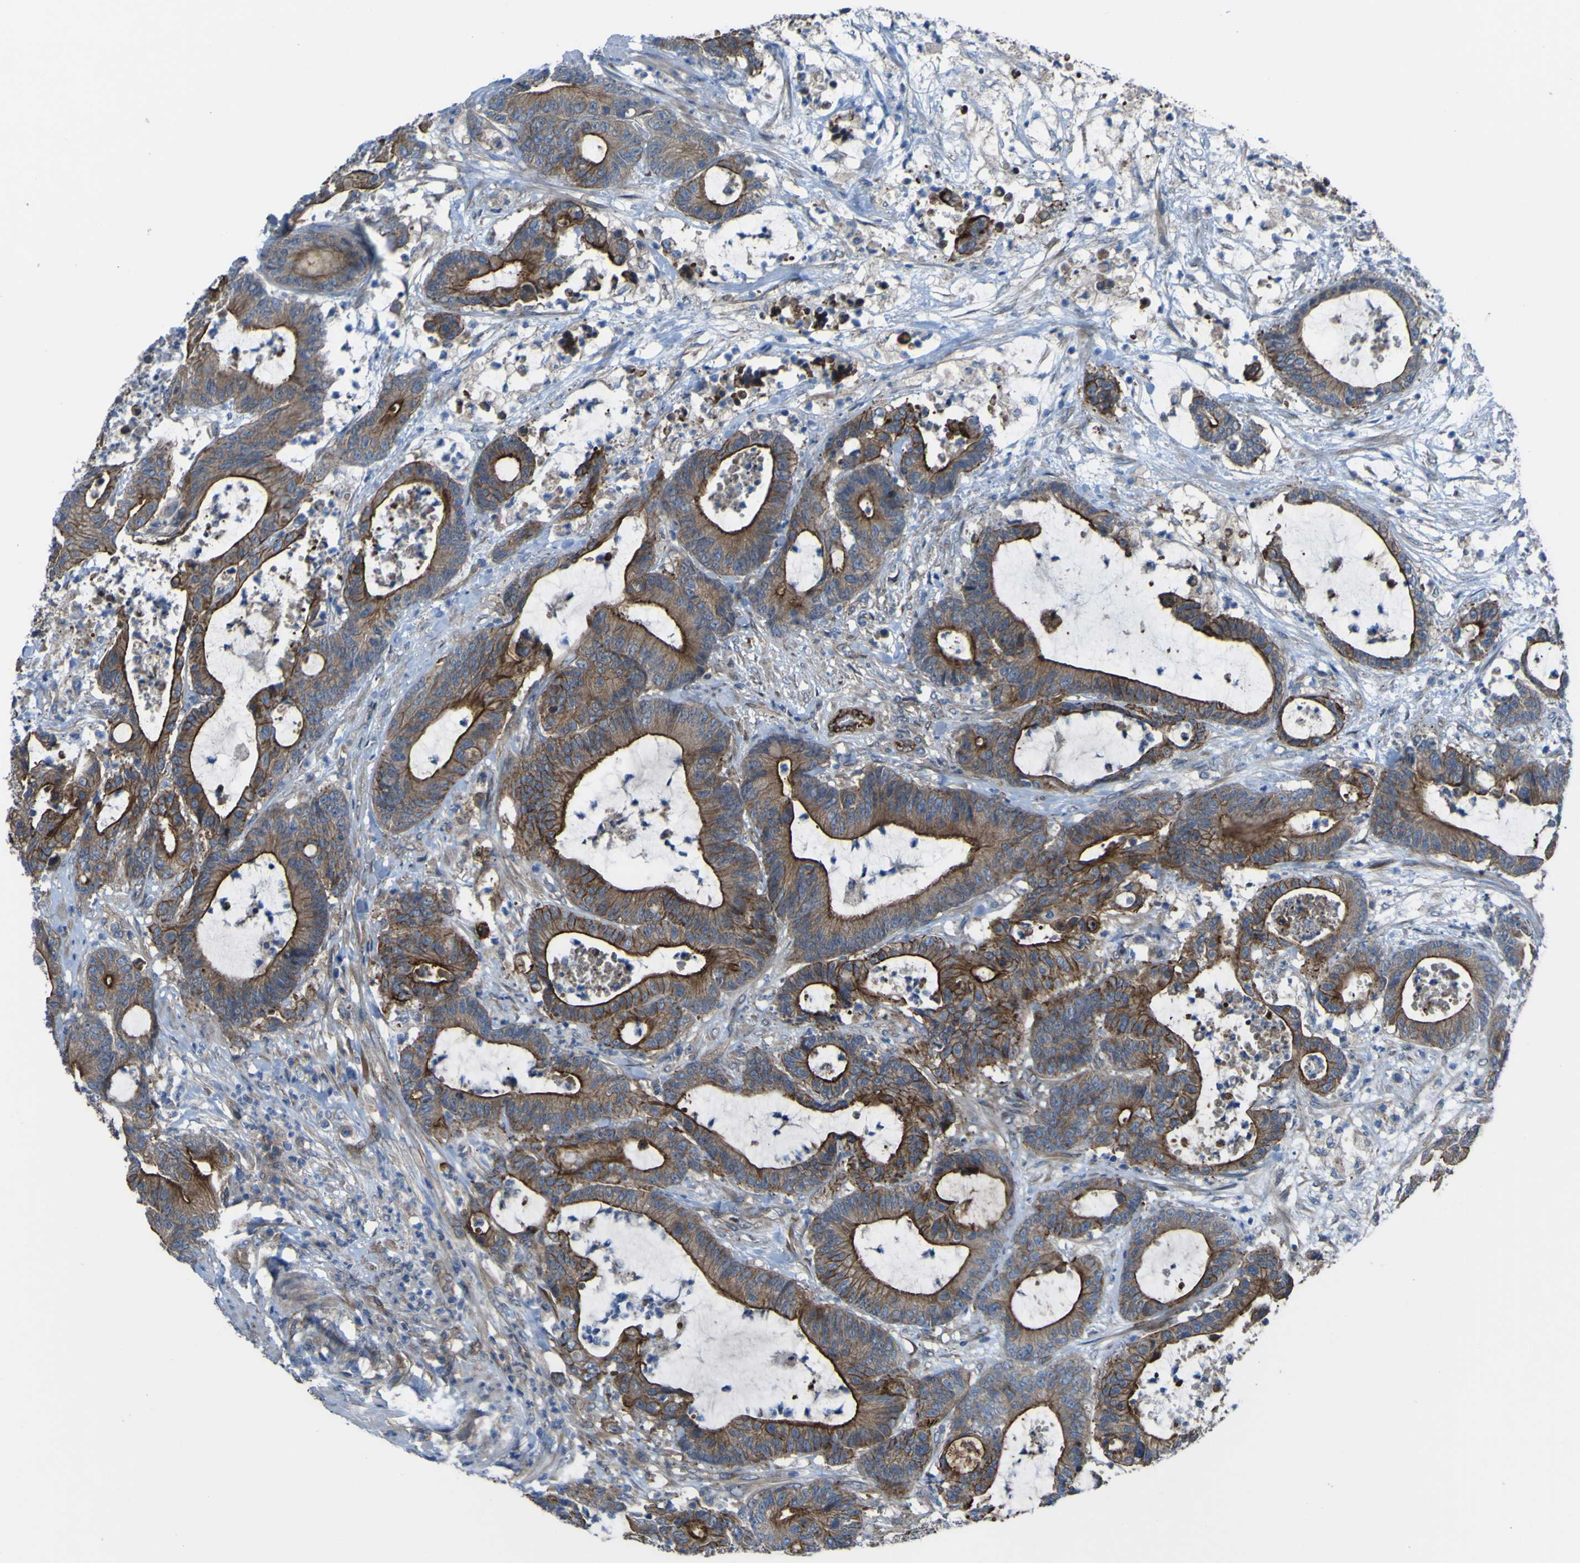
{"staining": {"intensity": "moderate", "quantity": ">75%", "location": "cytoplasmic/membranous"}, "tissue": "colorectal cancer", "cell_type": "Tumor cells", "image_type": "cancer", "snomed": [{"axis": "morphology", "description": "Adenocarcinoma, NOS"}, {"axis": "topography", "description": "Colon"}], "caption": "Immunohistochemical staining of human adenocarcinoma (colorectal) reveals medium levels of moderate cytoplasmic/membranous protein expression in approximately >75% of tumor cells.", "gene": "FBXO30", "patient": {"sex": "female", "age": 84}}